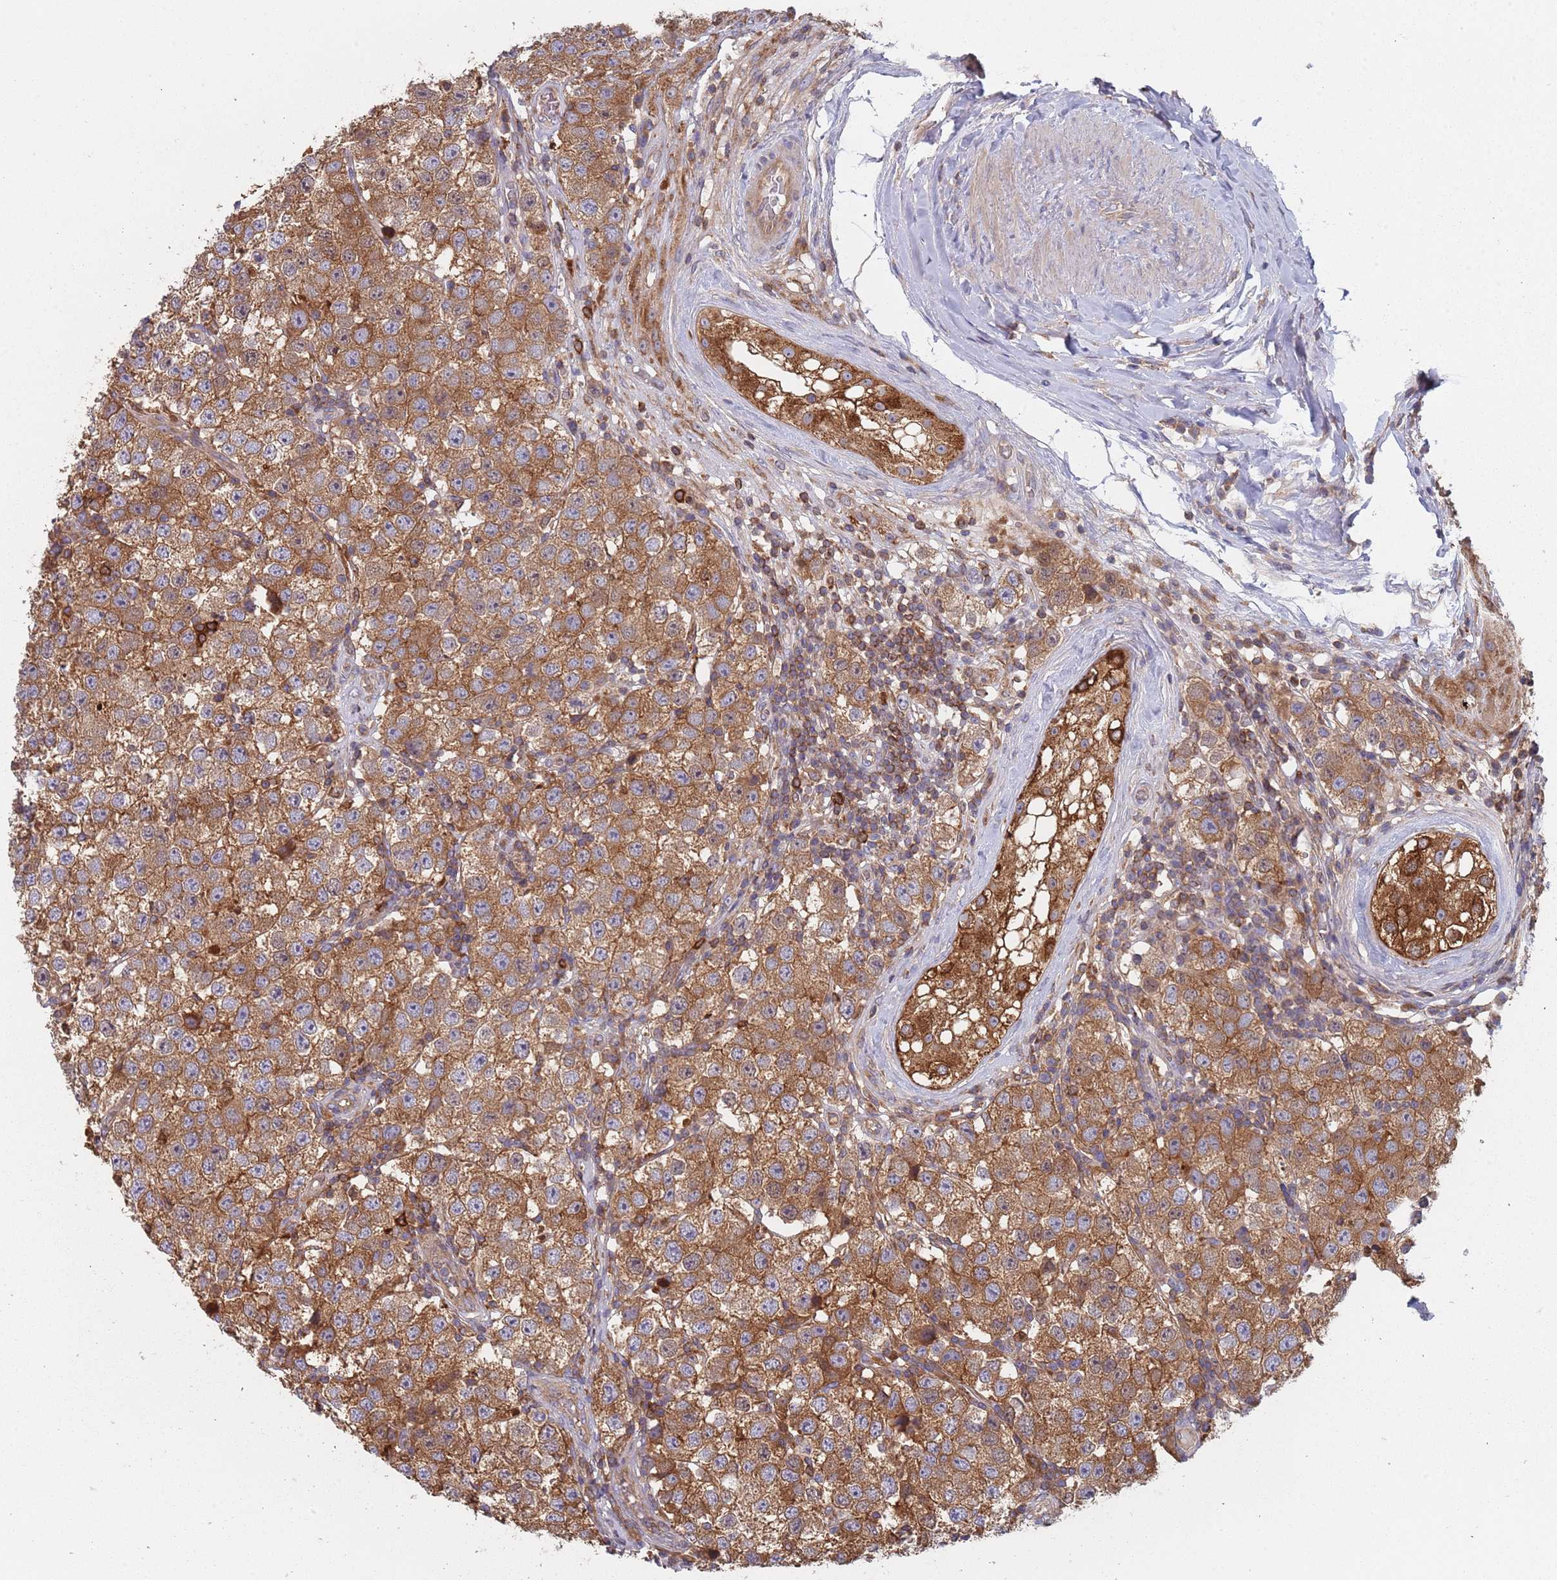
{"staining": {"intensity": "moderate", "quantity": ">75%", "location": "cytoplasmic/membranous"}, "tissue": "testis cancer", "cell_type": "Tumor cells", "image_type": "cancer", "snomed": [{"axis": "morphology", "description": "Seminoma, NOS"}, {"axis": "topography", "description": "Testis"}], "caption": "Testis cancer (seminoma) stained for a protein (brown) exhibits moderate cytoplasmic/membranous positive staining in about >75% of tumor cells.", "gene": "GDI2", "patient": {"sex": "male", "age": 34}}